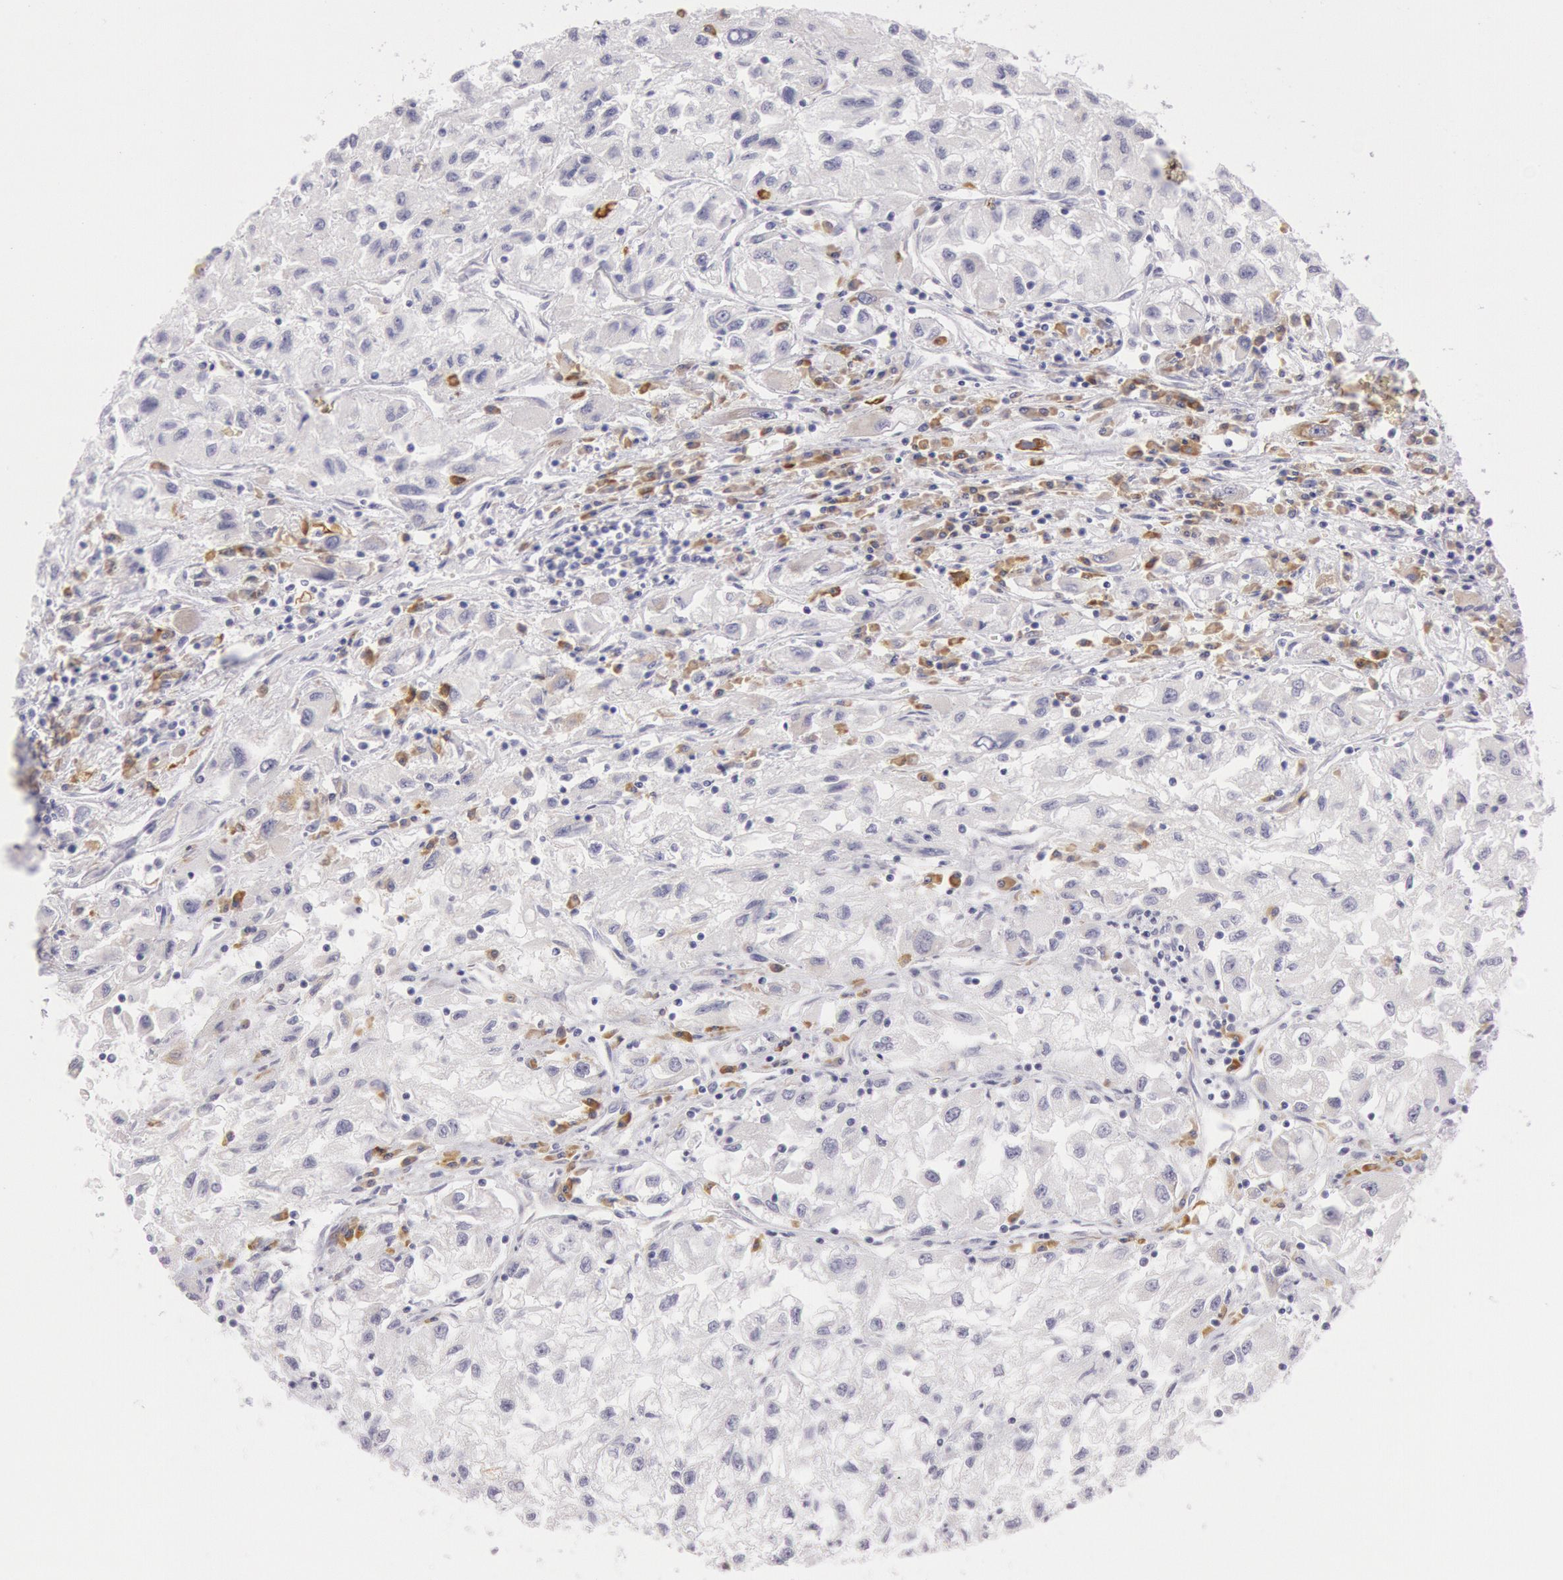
{"staining": {"intensity": "weak", "quantity": ">75%", "location": "nuclear"}, "tissue": "renal cancer", "cell_type": "Tumor cells", "image_type": "cancer", "snomed": [{"axis": "morphology", "description": "Adenocarcinoma, NOS"}, {"axis": "topography", "description": "Kidney"}], "caption": "Human renal cancer (adenocarcinoma) stained for a protein (brown) displays weak nuclear positive positivity in approximately >75% of tumor cells.", "gene": "CIDEB", "patient": {"sex": "male", "age": 59}}